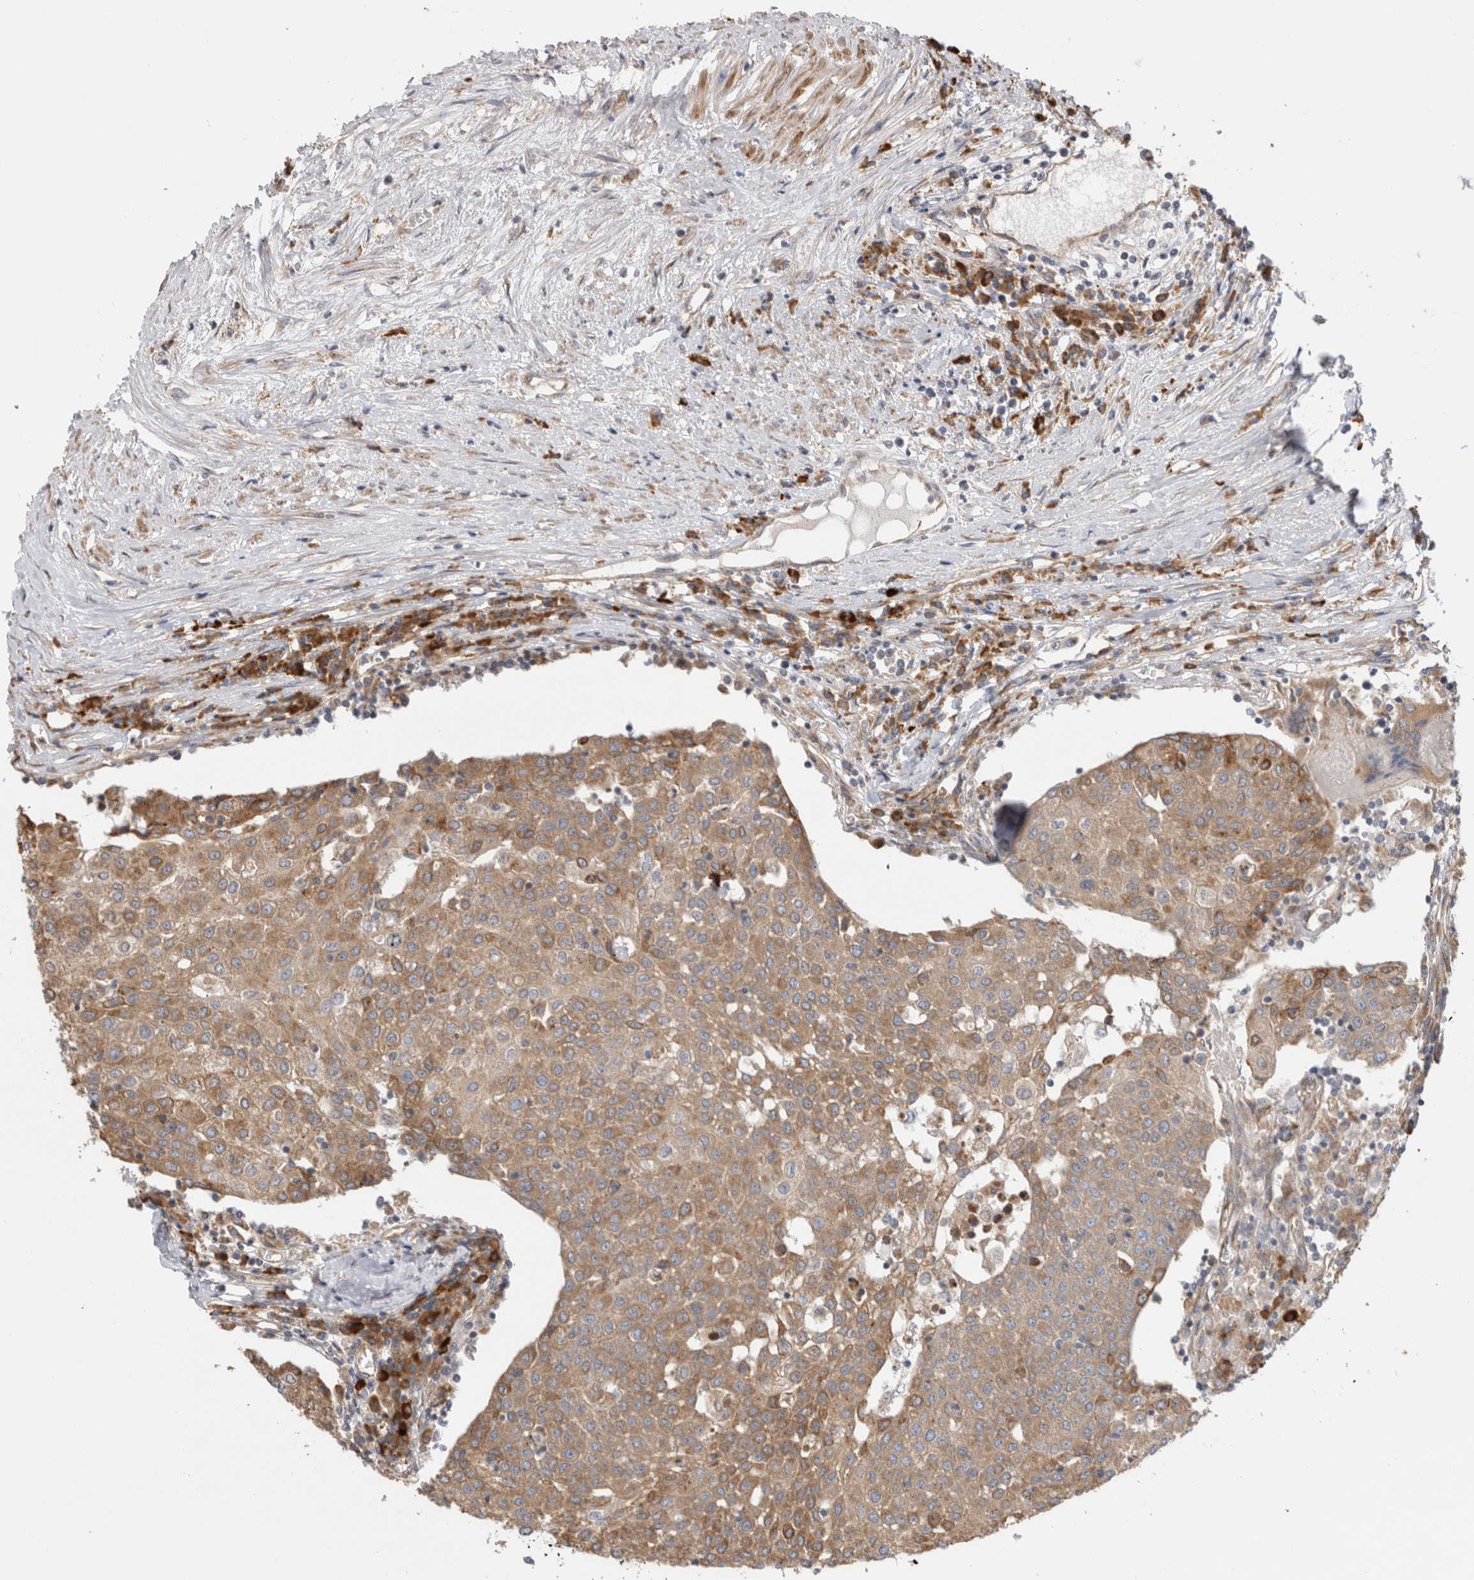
{"staining": {"intensity": "moderate", "quantity": ">75%", "location": "cytoplasmic/membranous"}, "tissue": "urothelial cancer", "cell_type": "Tumor cells", "image_type": "cancer", "snomed": [{"axis": "morphology", "description": "Urothelial carcinoma, High grade"}, {"axis": "topography", "description": "Urinary bladder"}], "caption": "A brown stain labels moderate cytoplasmic/membranous staining of a protein in urothelial cancer tumor cells.", "gene": "PDCD10", "patient": {"sex": "female", "age": 85}}